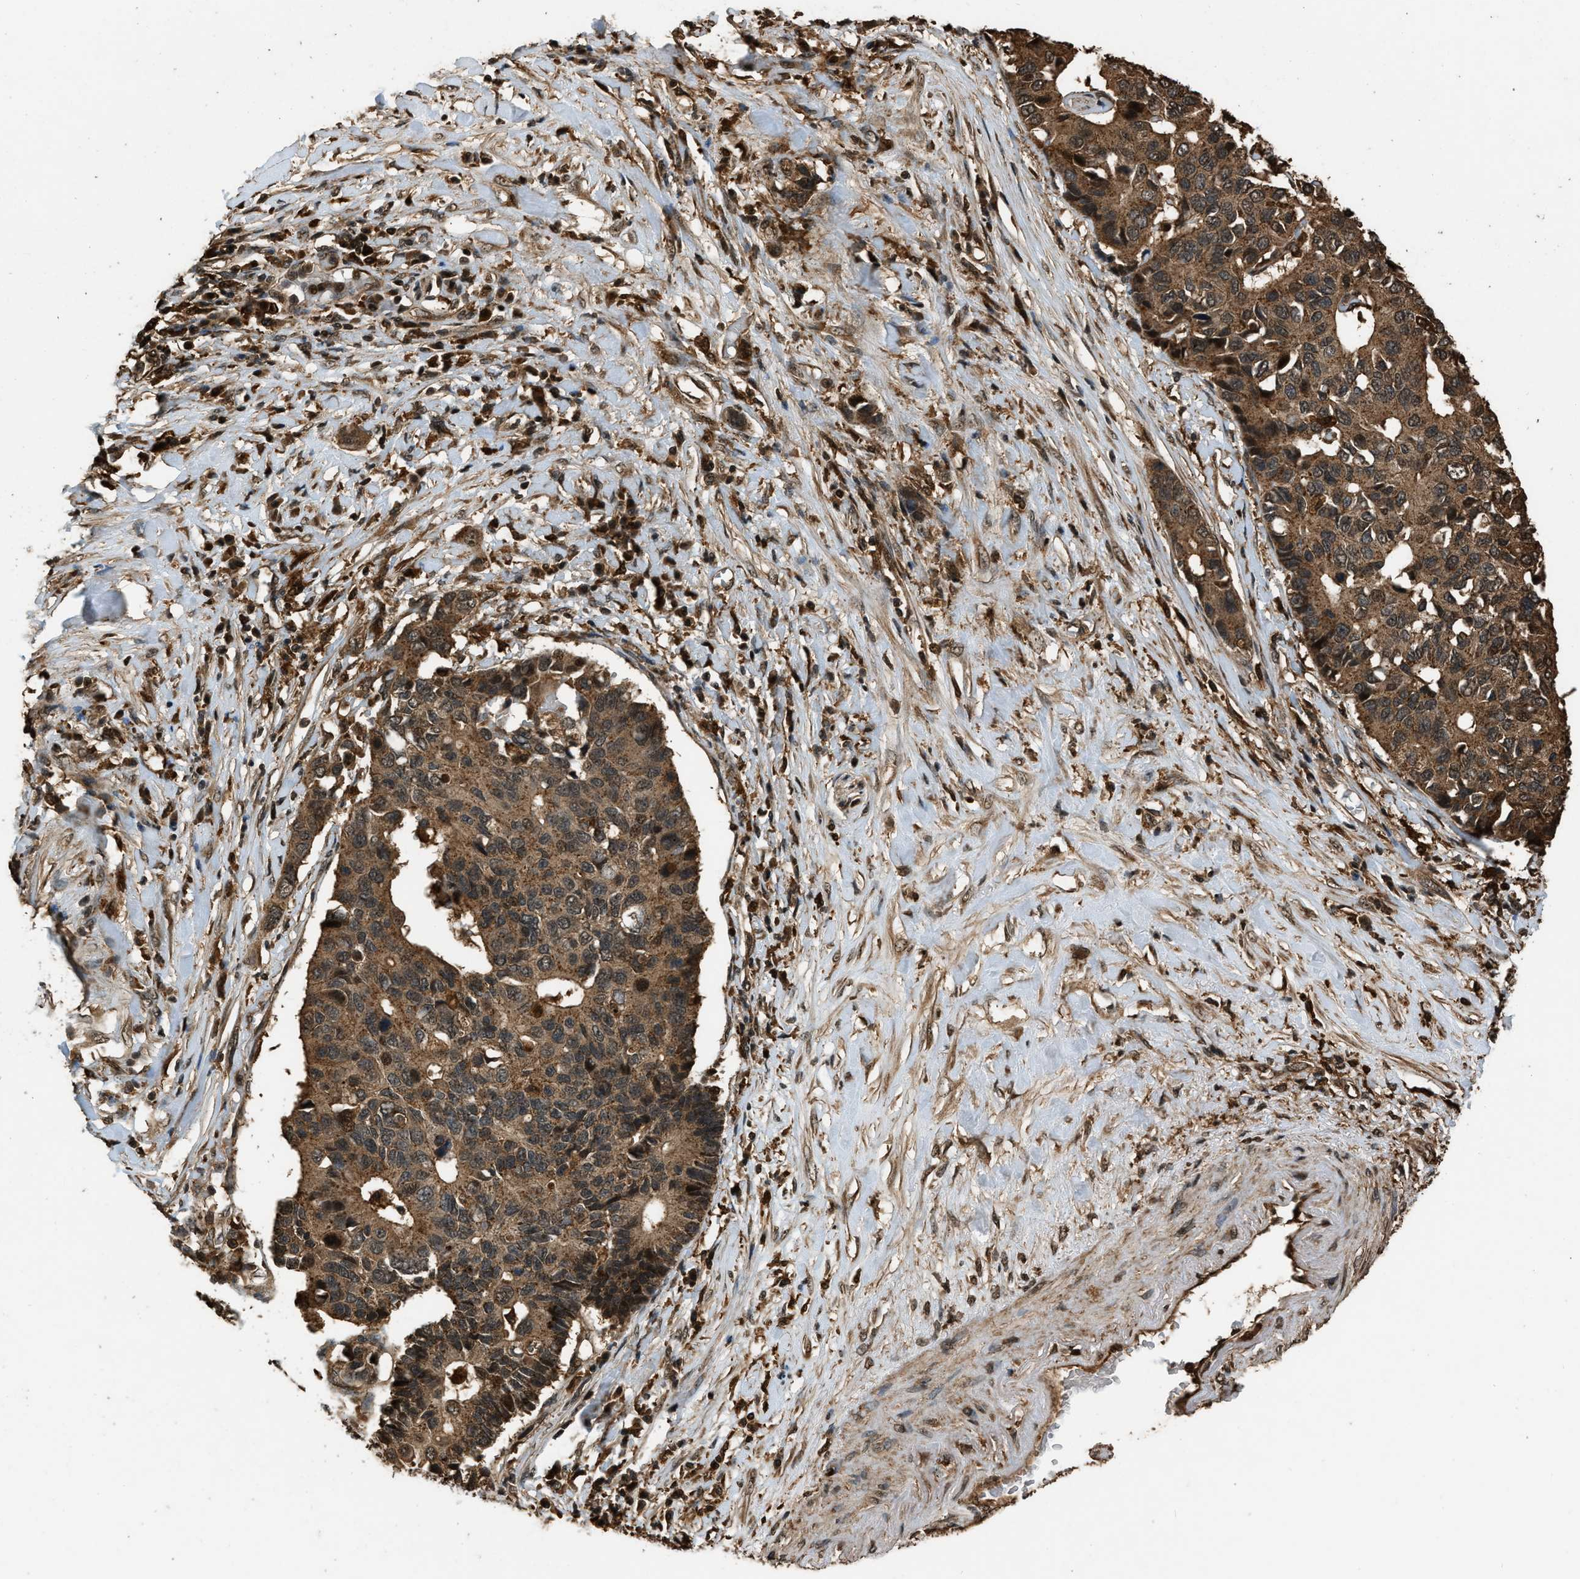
{"staining": {"intensity": "moderate", "quantity": ">75%", "location": "cytoplasmic/membranous"}, "tissue": "pancreatic cancer", "cell_type": "Tumor cells", "image_type": "cancer", "snomed": [{"axis": "morphology", "description": "Adenocarcinoma, NOS"}, {"axis": "topography", "description": "Pancreas"}], "caption": "IHC micrograph of human adenocarcinoma (pancreatic) stained for a protein (brown), which reveals medium levels of moderate cytoplasmic/membranous expression in approximately >75% of tumor cells.", "gene": "RAP2A", "patient": {"sex": "female", "age": 56}}